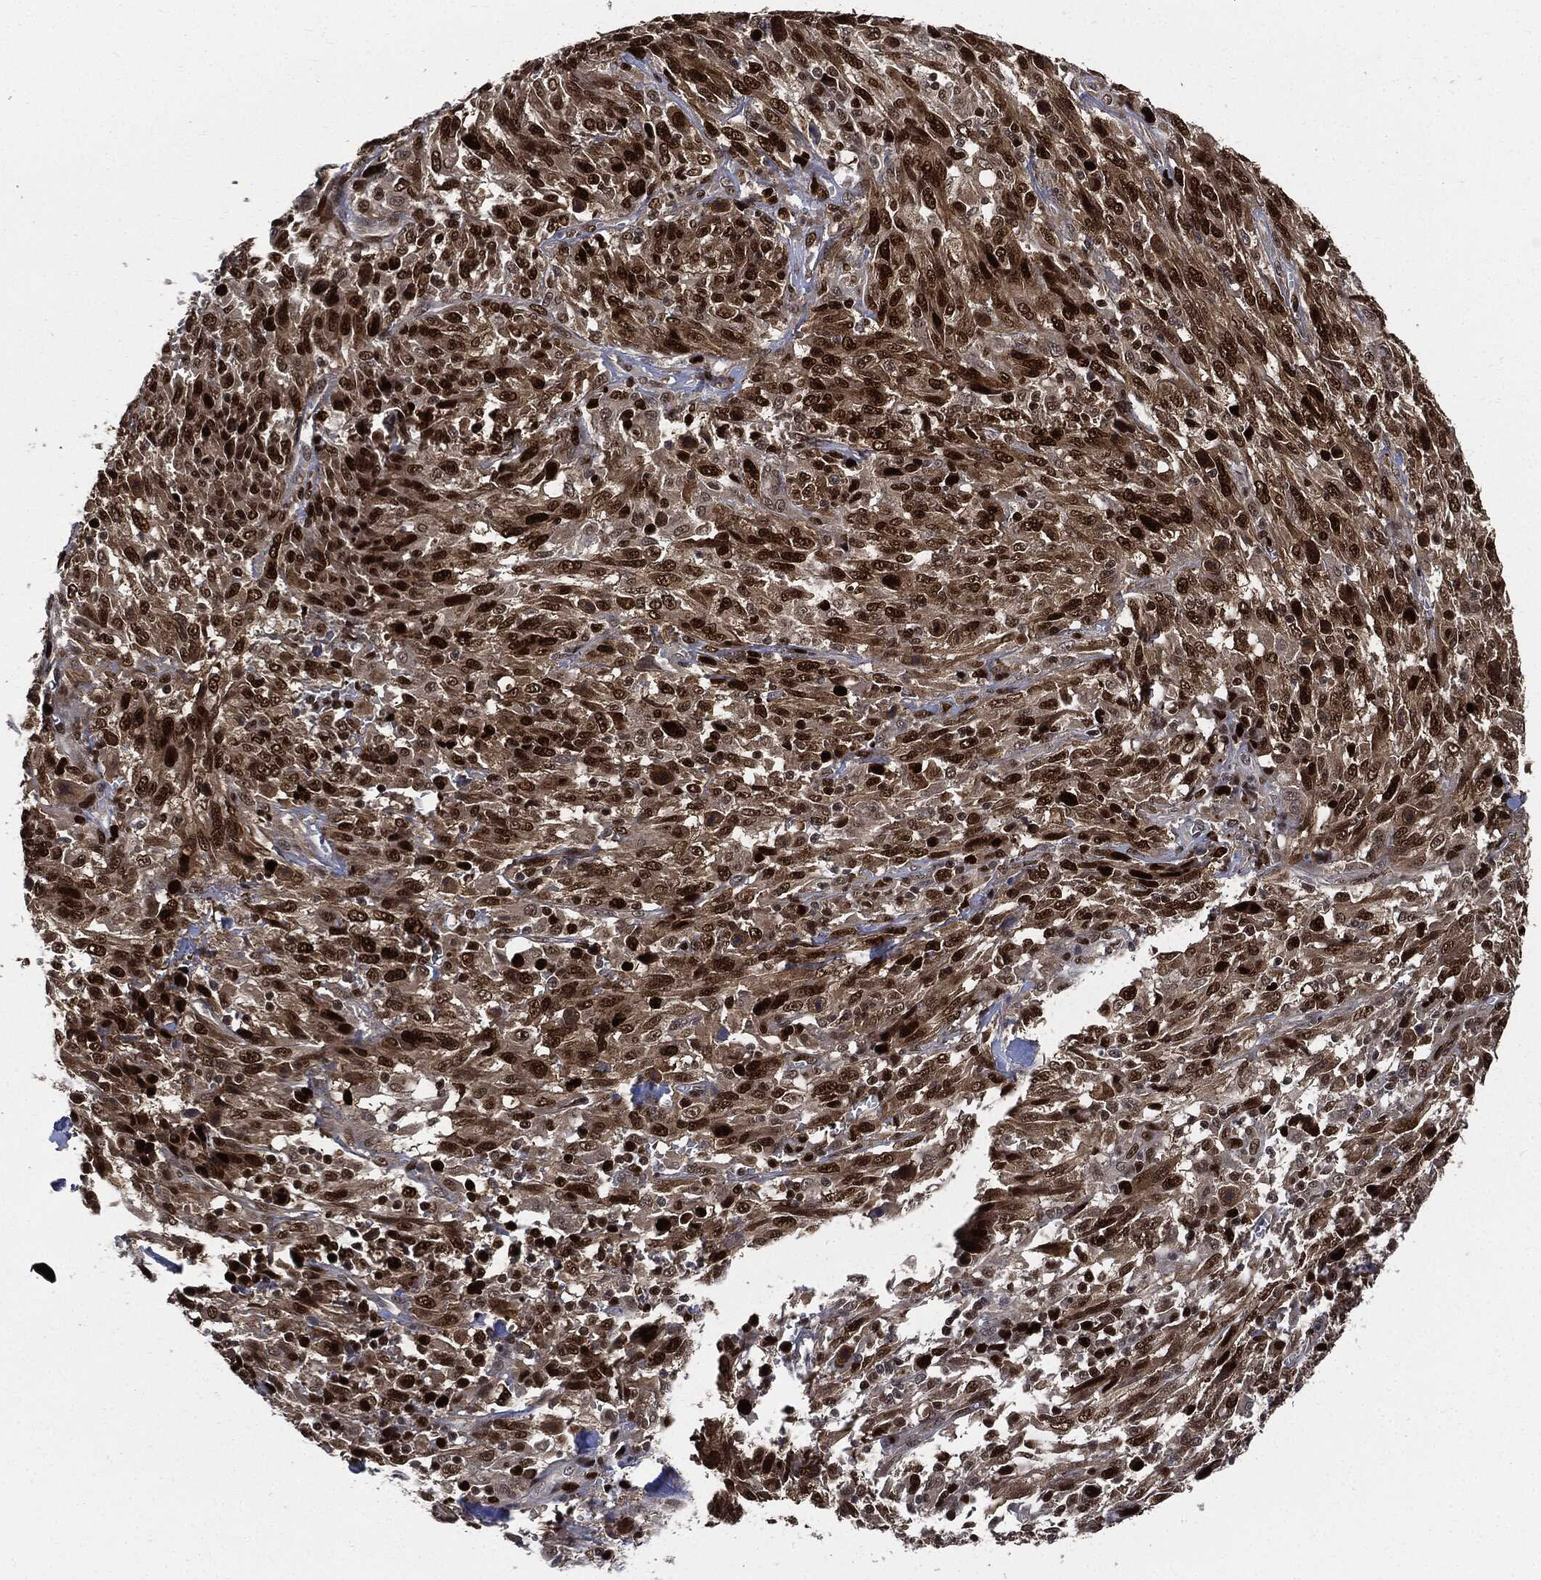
{"staining": {"intensity": "strong", "quantity": ">75%", "location": "nuclear"}, "tissue": "melanoma", "cell_type": "Tumor cells", "image_type": "cancer", "snomed": [{"axis": "morphology", "description": "Malignant melanoma, NOS"}, {"axis": "topography", "description": "Skin"}], "caption": "Human malignant melanoma stained for a protein (brown) reveals strong nuclear positive staining in about >75% of tumor cells.", "gene": "PCNA", "patient": {"sex": "female", "age": 91}}